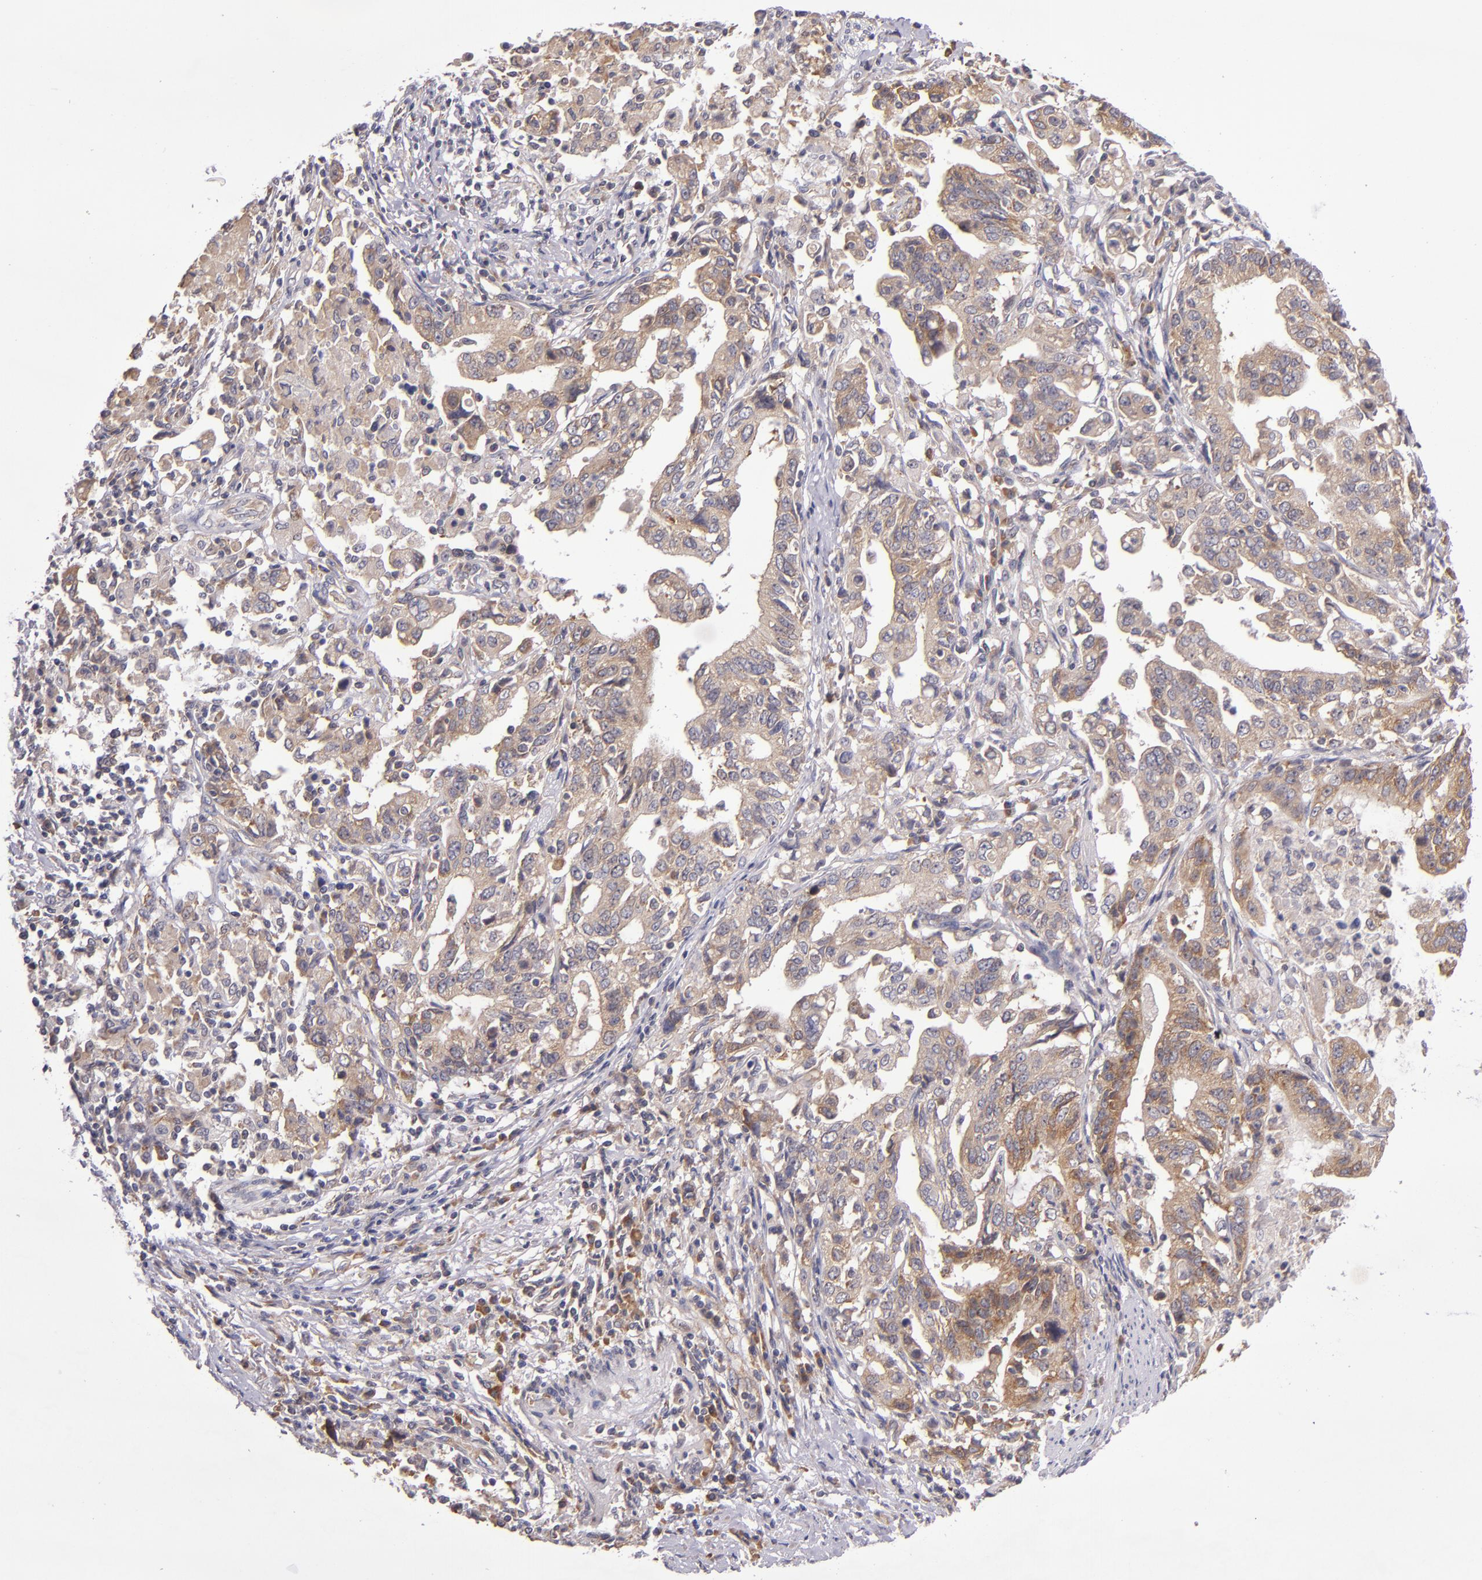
{"staining": {"intensity": "moderate", "quantity": ">75%", "location": "cytoplasmic/membranous"}, "tissue": "stomach cancer", "cell_type": "Tumor cells", "image_type": "cancer", "snomed": [{"axis": "morphology", "description": "Adenocarcinoma, NOS"}, {"axis": "topography", "description": "Stomach, upper"}], "caption": "Brown immunohistochemical staining in adenocarcinoma (stomach) reveals moderate cytoplasmic/membranous staining in about >75% of tumor cells. (DAB (3,3'-diaminobenzidine) IHC with brightfield microscopy, high magnification).", "gene": "EIF4ENIF1", "patient": {"sex": "female", "age": 50}}